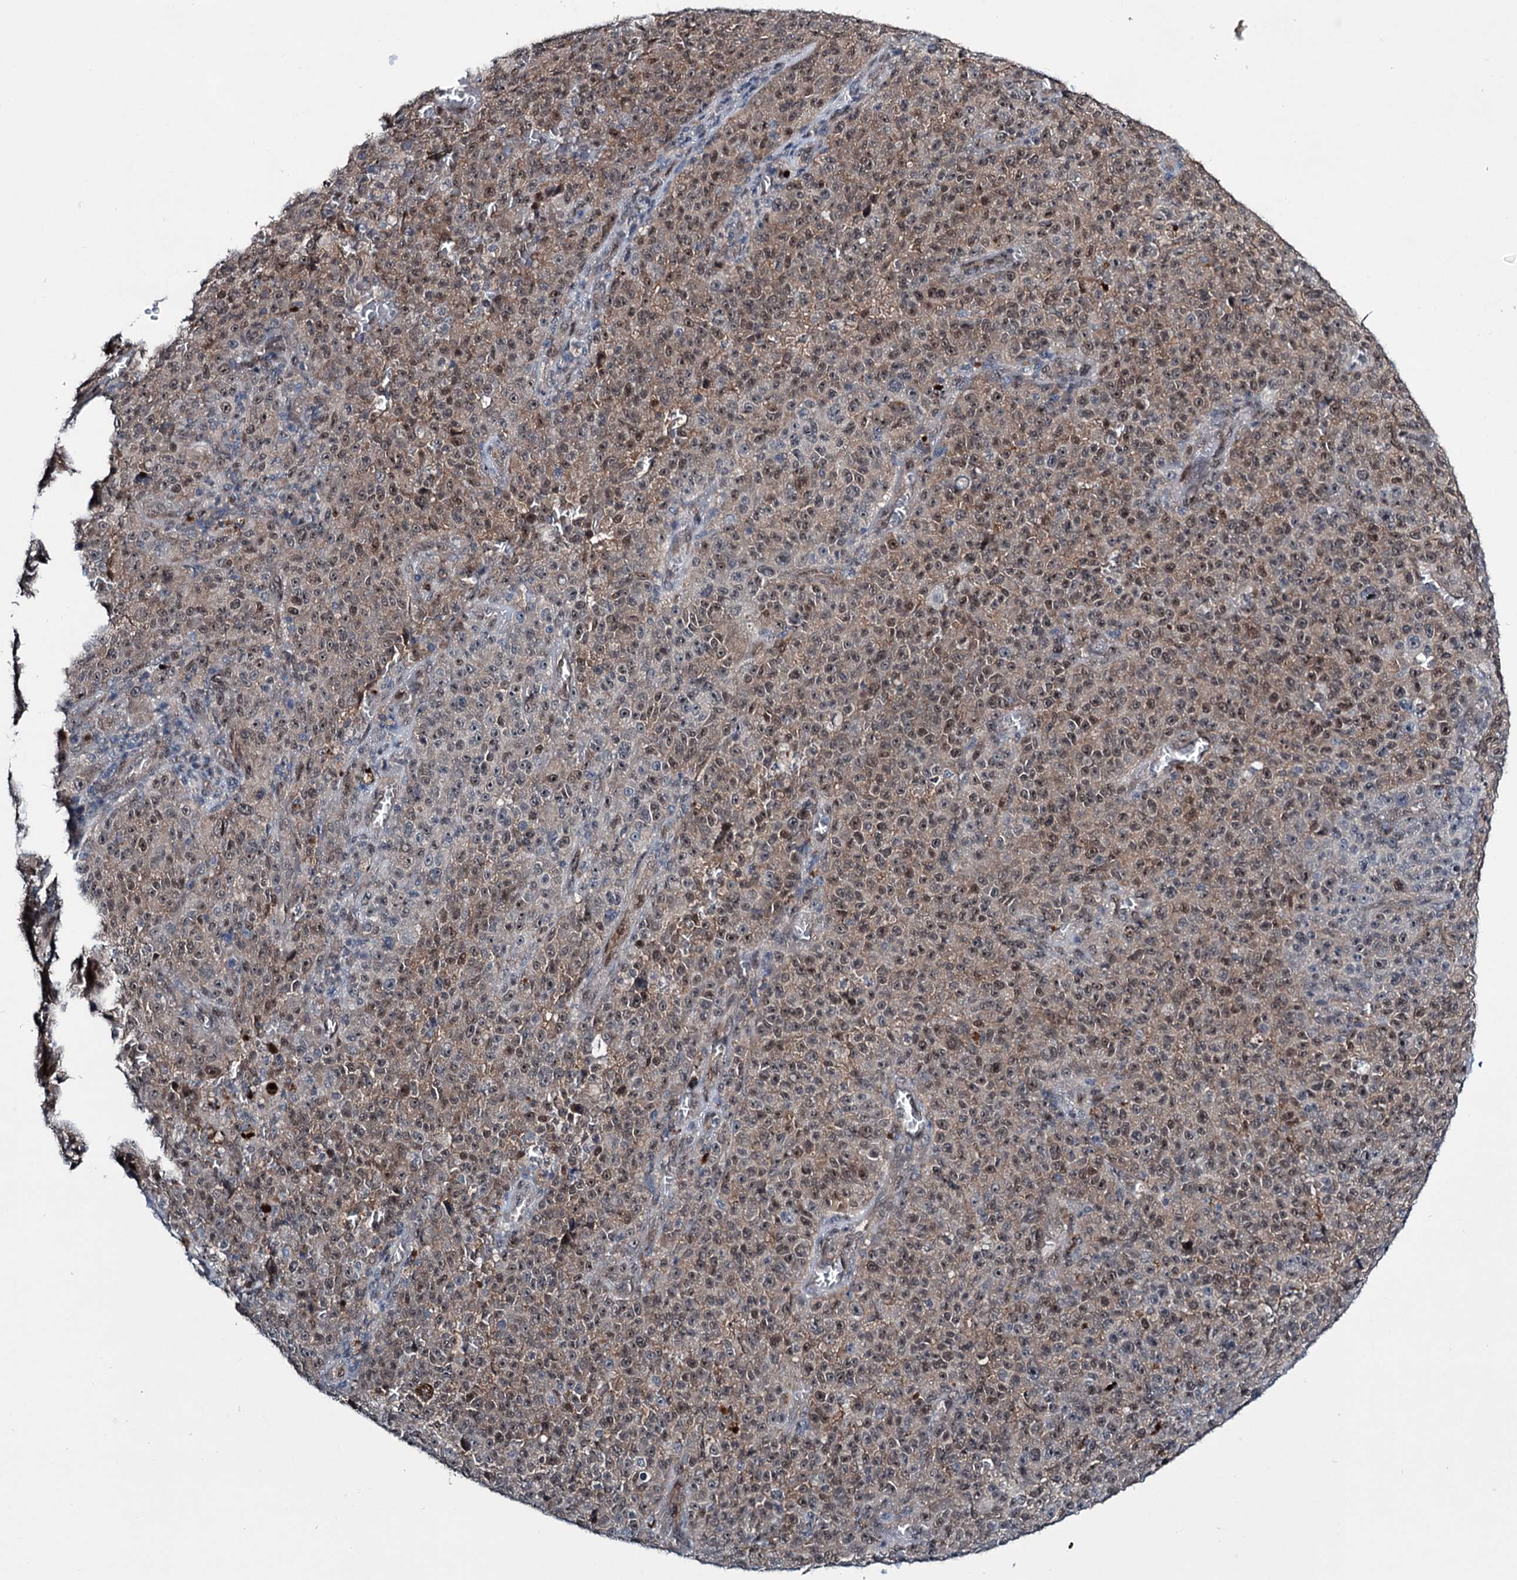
{"staining": {"intensity": "moderate", "quantity": ">75%", "location": "nuclear"}, "tissue": "melanoma", "cell_type": "Tumor cells", "image_type": "cancer", "snomed": [{"axis": "morphology", "description": "Malignant melanoma, NOS"}, {"axis": "topography", "description": "Skin"}], "caption": "Malignant melanoma stained with a protein marker reveals moderate staining in tumor cells.", "gene": "DCUN1D4", "patient": {"sex": "female", "age": 82}}